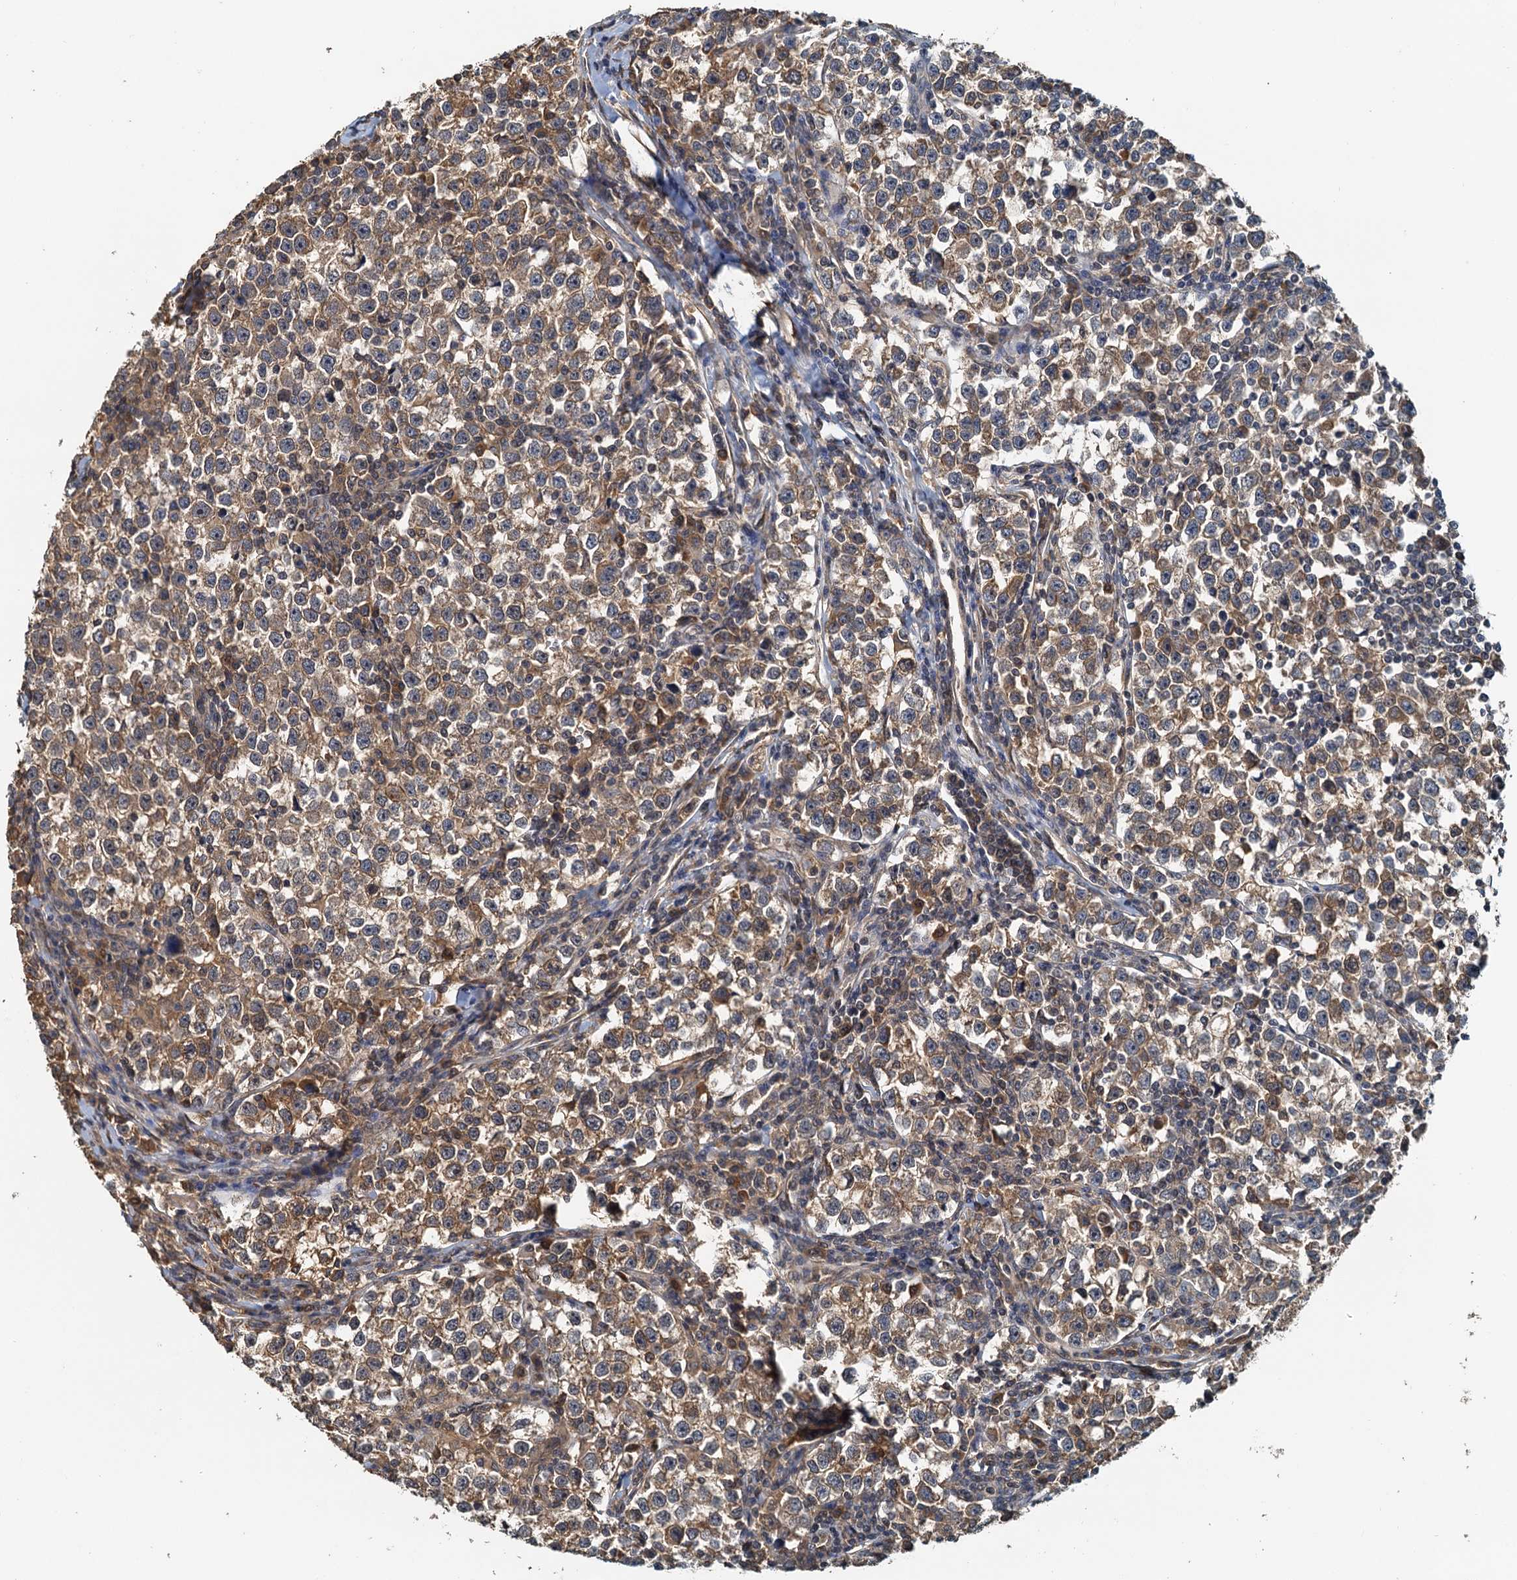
{"staining": {"intensity": "moderate", "quantity": ">75%", "location": "cytoplasmic/membranous"}, "tissue": "testis cancer", "cell_type": "Tumor cells", "image_type": "cancer", "snomed": [{"axis": "morphology", "description": "Normal tissue, NOS"}, {"axis": "morphology", "description": "Seminoma, NOS"}, {"axis": "topography", "description": "Testis"}], "caption": "Human testis cancer (seminoma) stained for a protein (brown) reveals moderate cytoplasmic/membranous positive positivity in about >75% of tumor cells.", "gene": "UBL7", "patient": {"sex": "male", "age": 43}}